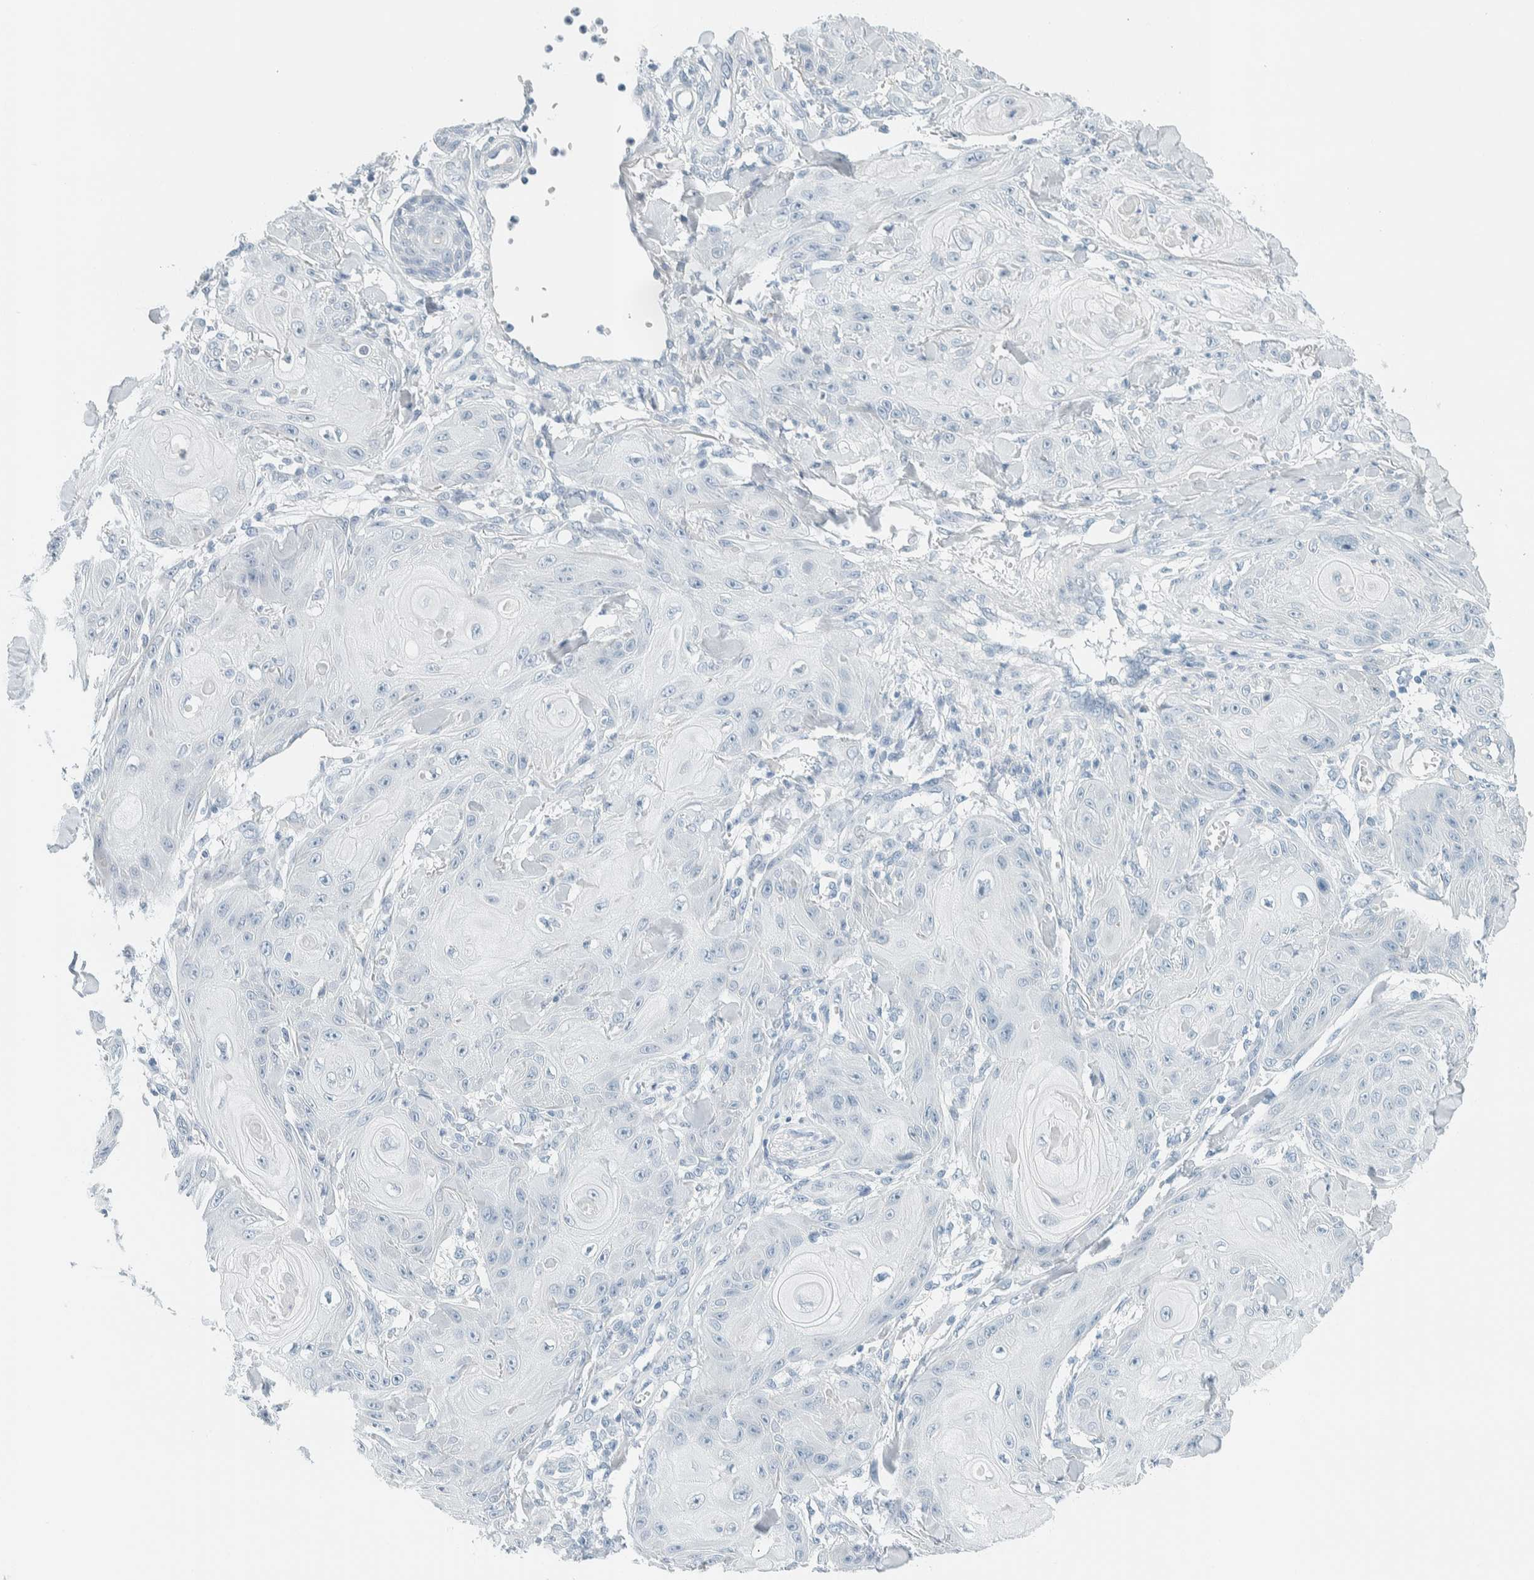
{"staining": {"intensity": "negative", "quantity": "none", "location": "none"}, "tissue": "skin cancer", "cell_type": "Tumor cells", "image_type": "cancer", "snomed": [{"axis": "morphology", "description": "Squamous cell carcinoma, NOS"}, {"axis": "topography", "description": "Skin"}], "caption": "This is an immunohistochemistry micrograph of human skin cancer (squamous cell carcinoma). There is no positivity in tumor cells.", "gene": "ARHGAP27", "patient": {"sex": "male", "age": 74}}